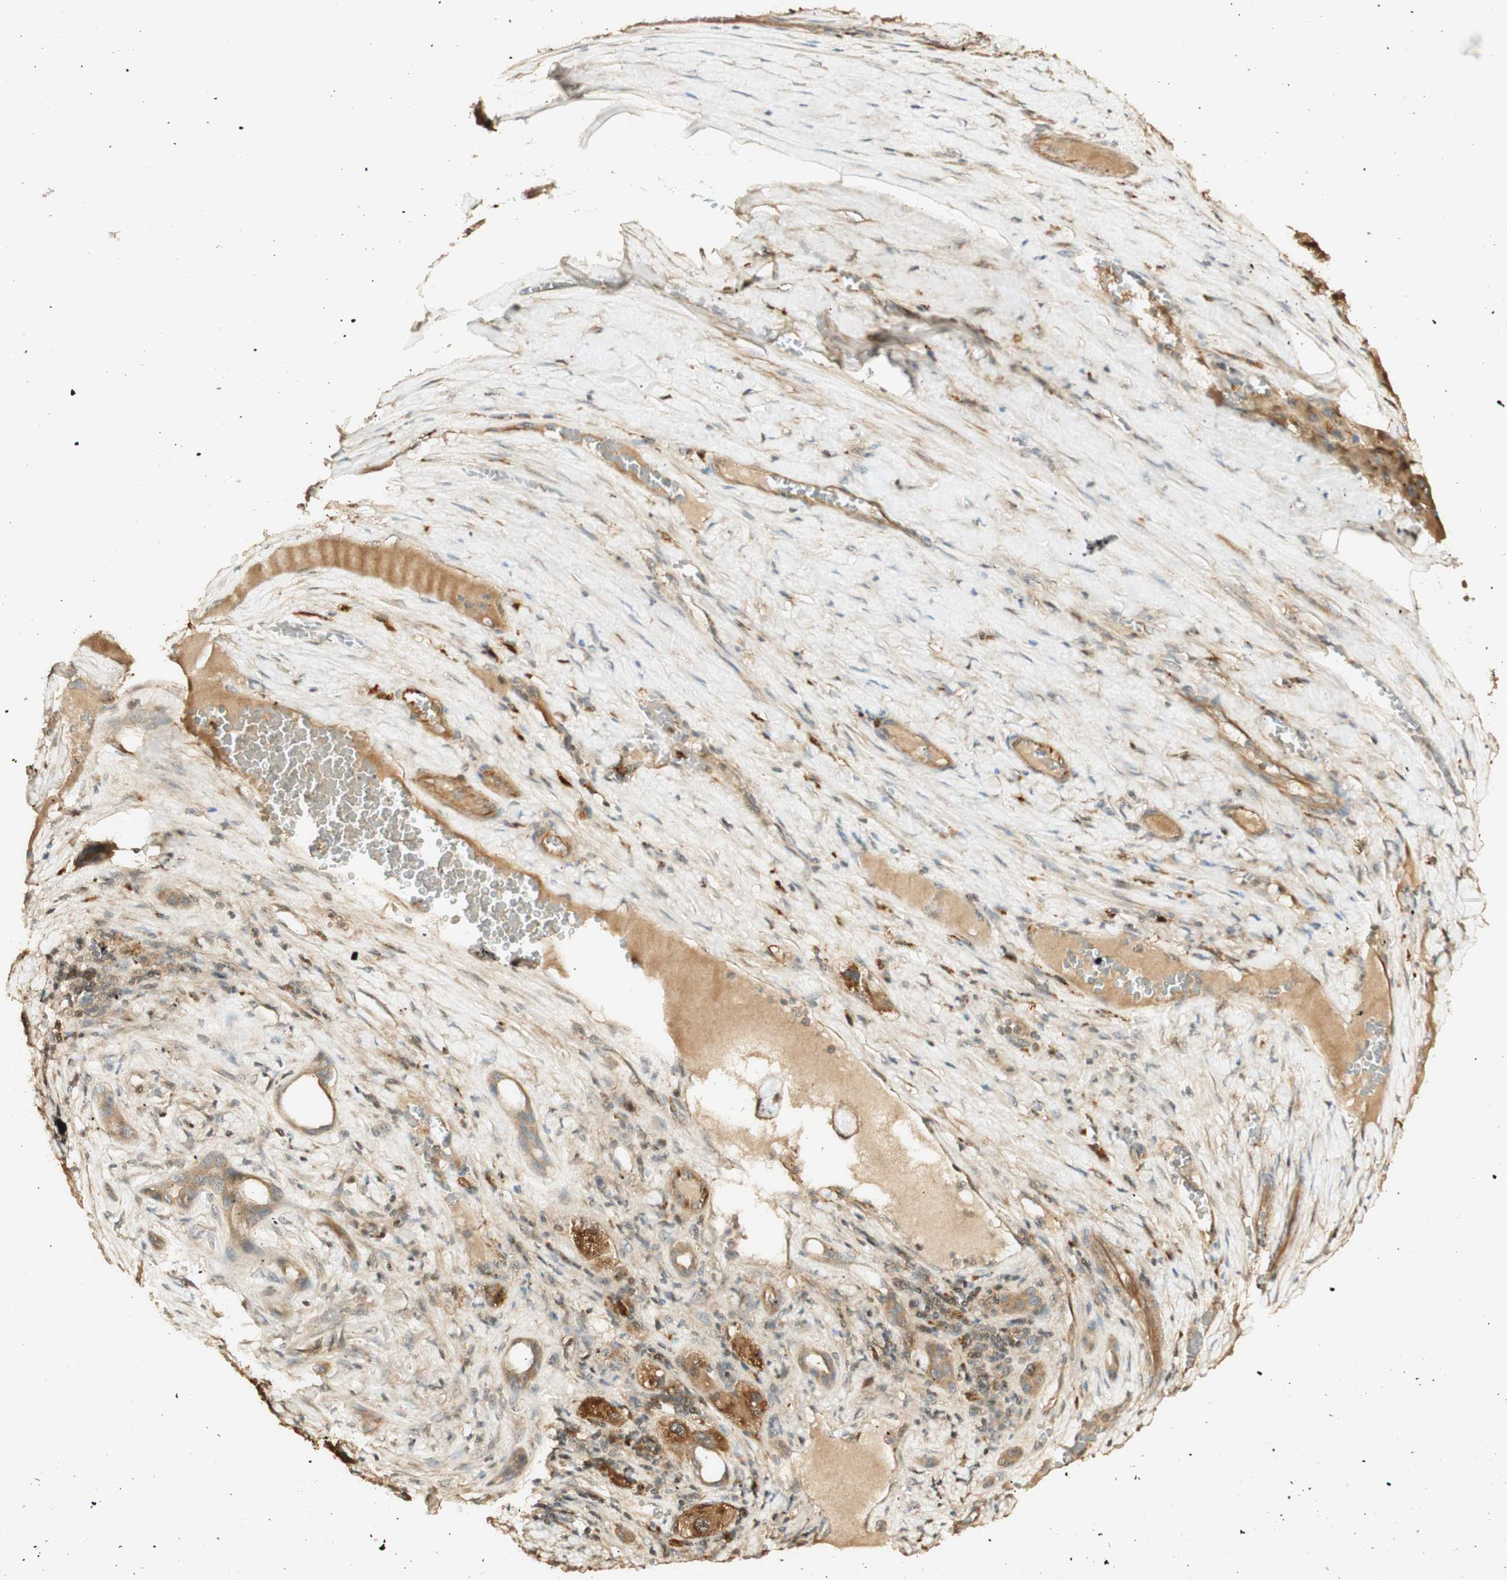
{"staining": {"intensity": "moderate", "quantity": ">75%", "location": "cytoplasmic/membranous"}, "tissue": "liver cancer", "cell_type": "Tumor cells", "image_type": "cancer", "snomed": [{"axis": "morphology", "description": "Carcinoma, Hepatocellular, NOS"}, {"axis": "topography", "description": "Liver"}], "caption": "Moderate cytoplasmic/membranous expression for a protein is identified in about >75% of tumor cells of liver cancer (hepatocellular carcinoma) using immunohistochemistry (IHC).", "gene": "AGER", "patient": {"sex": "female", "age": 73}}